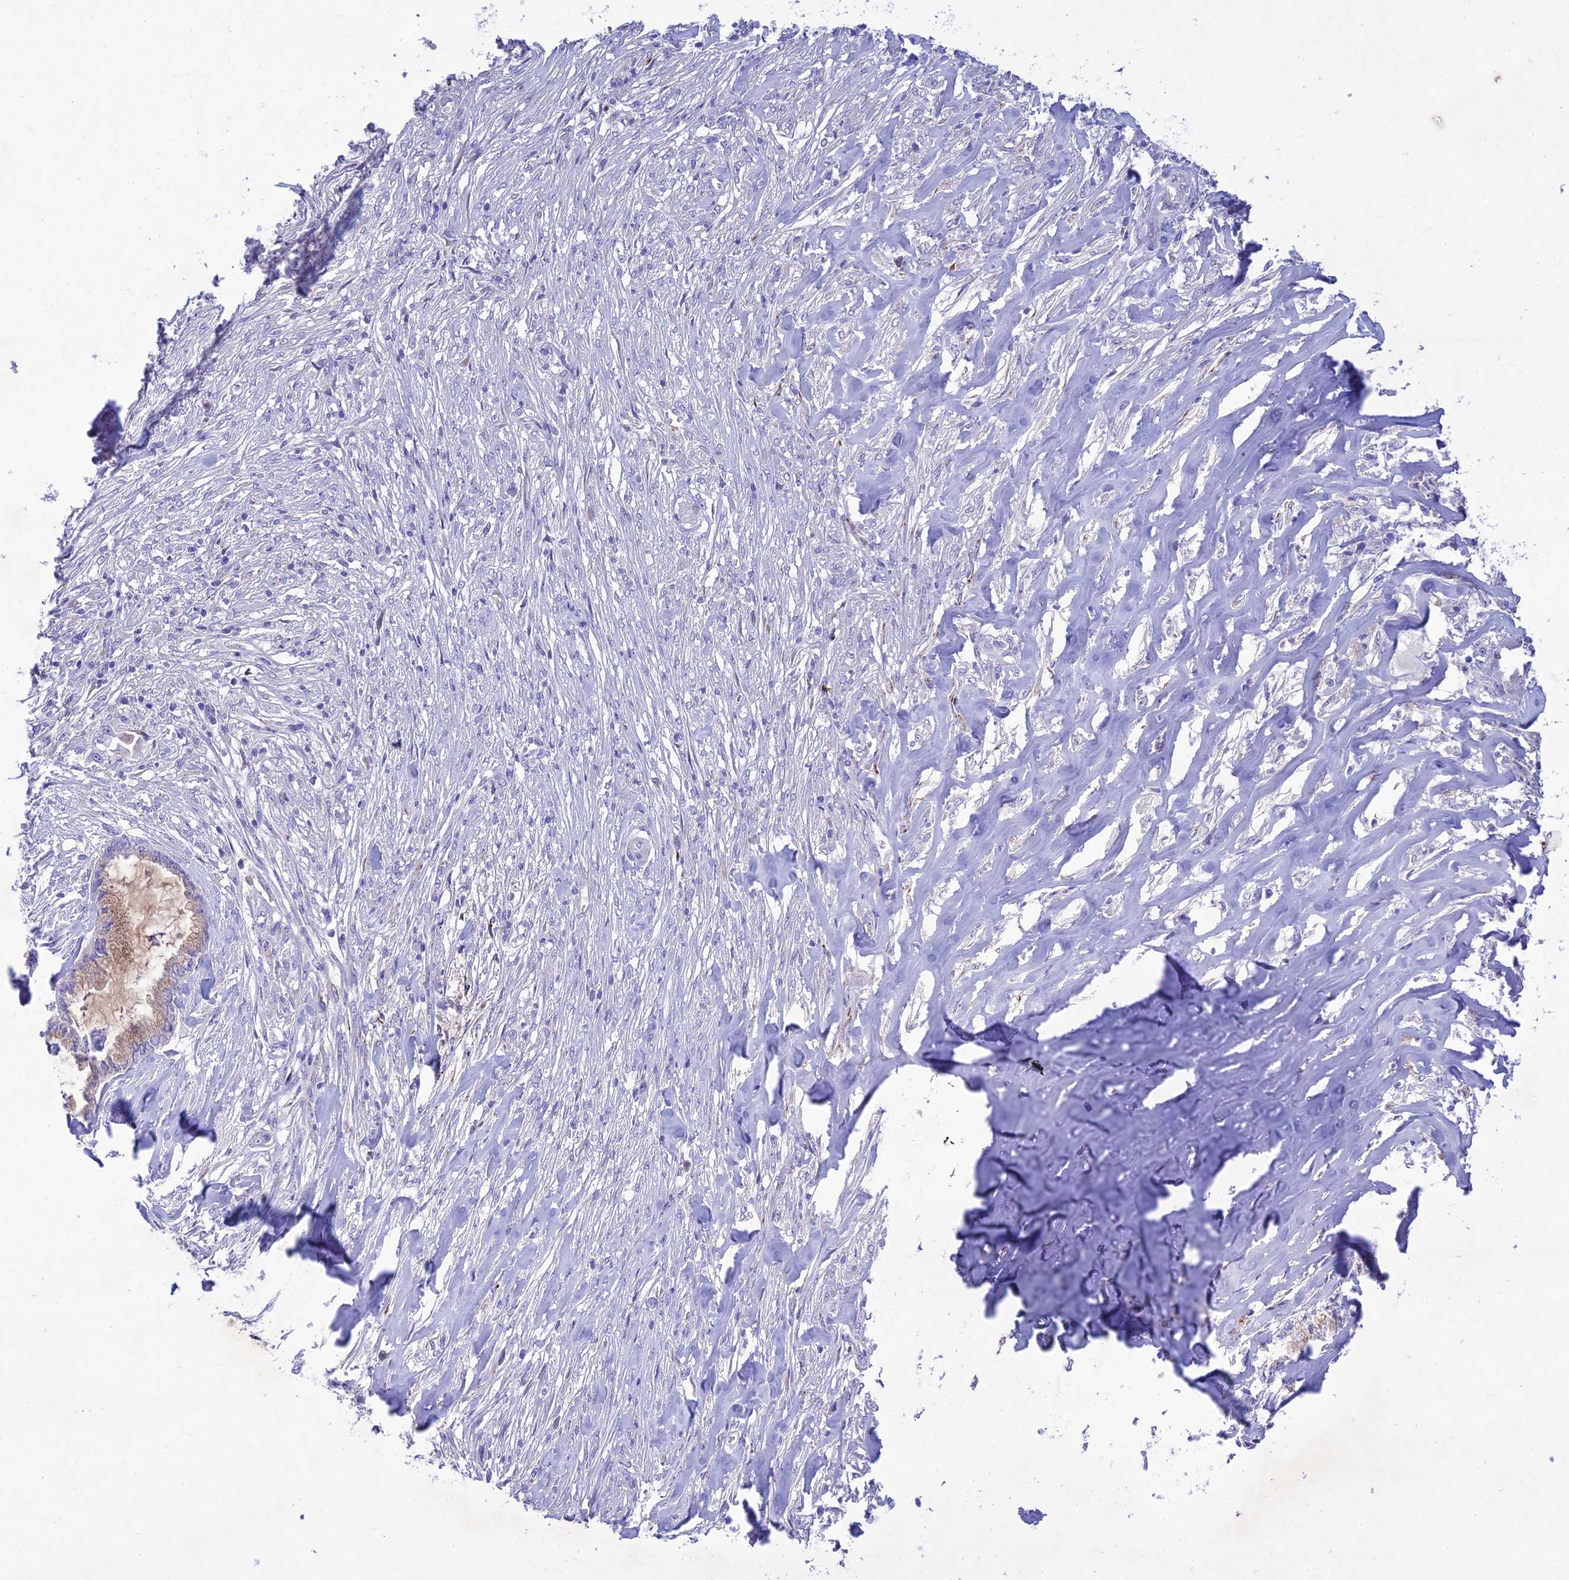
{"staining": {"intensity": "weak", "quantity": "25%-75%", "location": "cytoplasmic/membranous"}, "tissue": "endometrial cancer", "cell_type": "Tumor cells", "image_type": "cancer", "snomed": [{"axis": "morphology", "description": "Adenocarcinoma, NOS"}, {"axis": "topography", "description": "Endometrium"}], "caption": "Protein expression analysis of human endometrial cancer reveals weak cytoplasmic/membranous positivity in approximately 25%-75% of tumor cells.", "gene": "SLC13A5", "patient": {"sex": "female", "age": 86}}